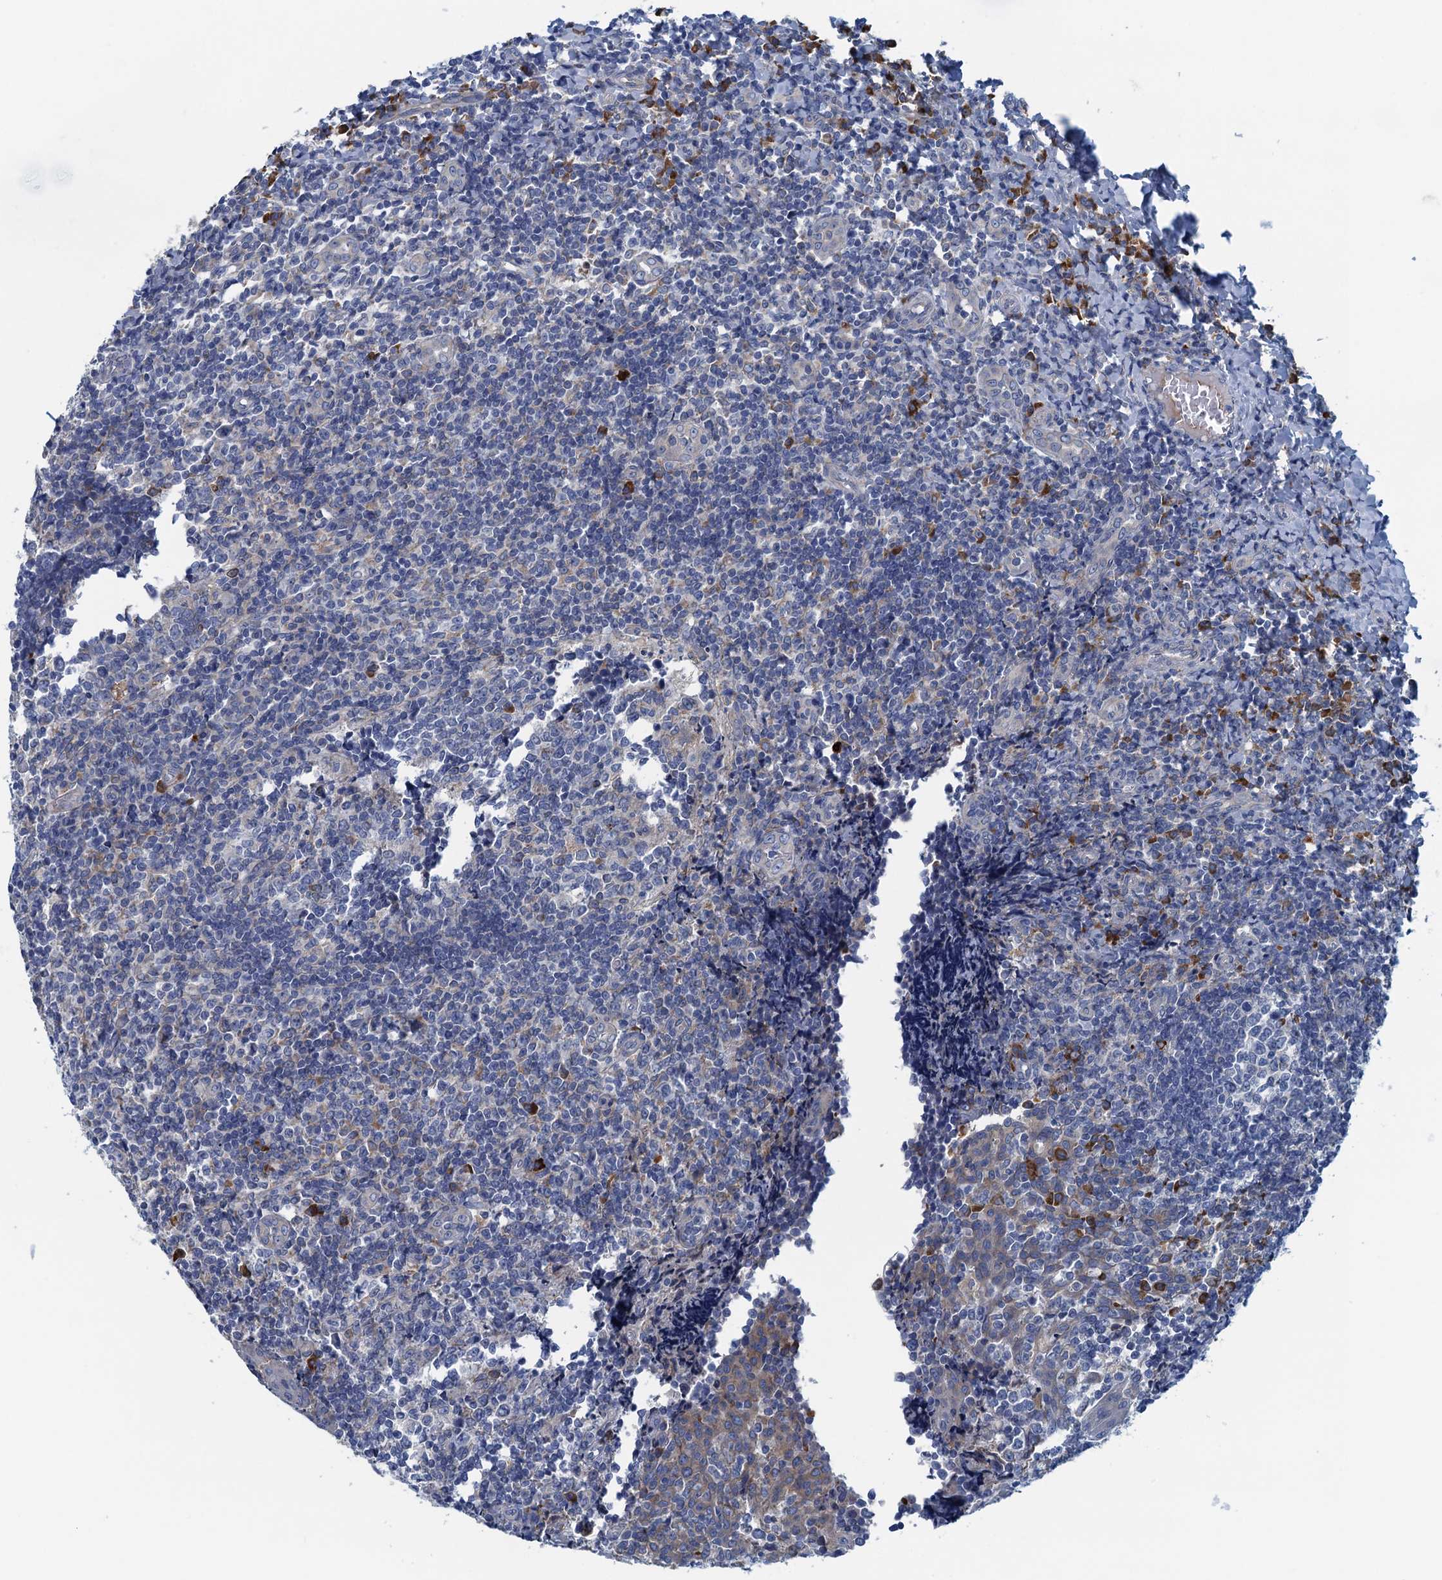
{"staining": {"intensity": "negative", "quantity": "none", "location": "none"}, "tissue": "tonsil", "cell_type": "Germinal center cells", "image_type": "normal", "snomed": [{"axis": "morphology", "description": "Normal tissue, NOS"}, {"axis": "topography", "description": "Tonsil"}], "caption": "The micrograph displays no staining of germinal center cells in unremarkable tonsil.", "gene": "MYDGF", "patient": {"sex": "female", "age": 19}}